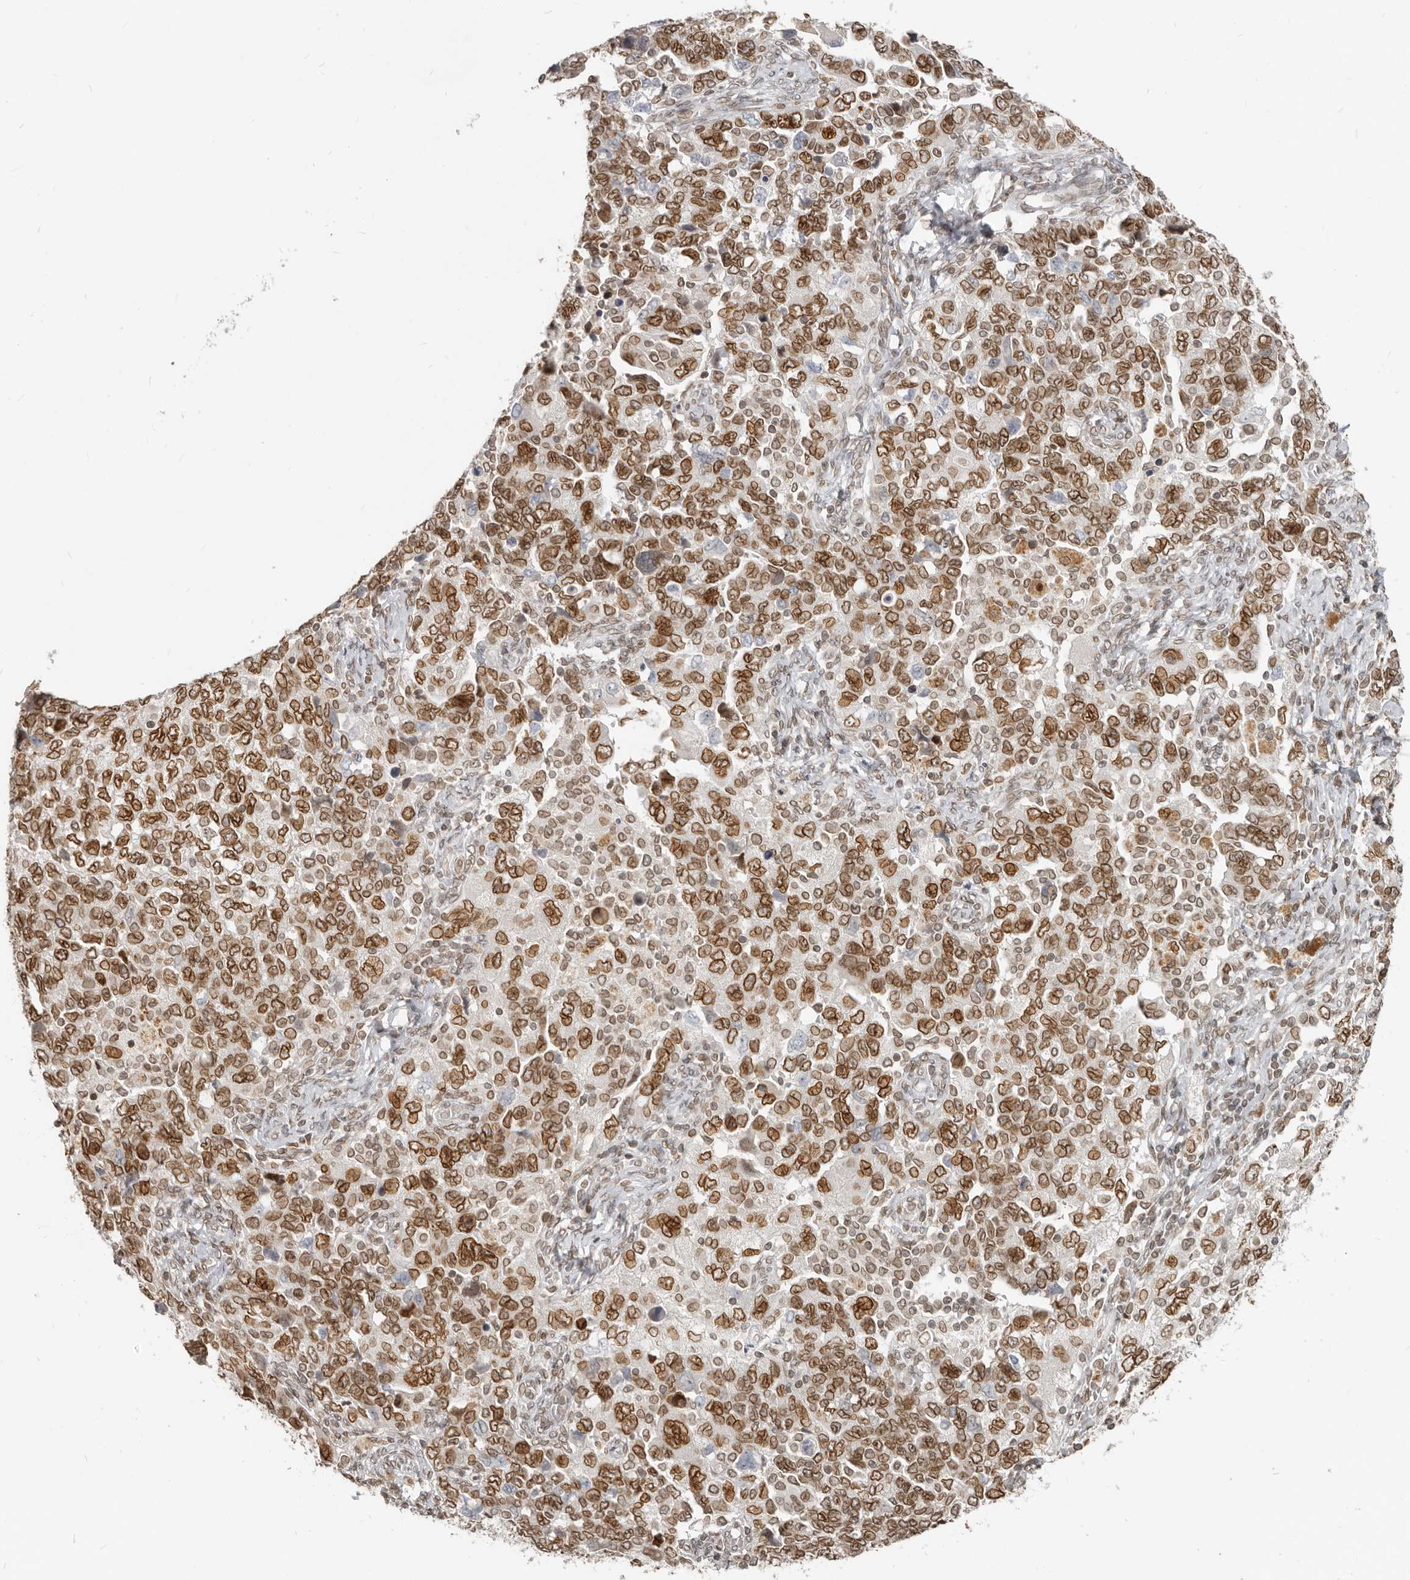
{"staining": {"intensity": "strong", "quantity": ">75%", "location": "cytoplasmic/membranous,nuclear"}, "tissue": "ovarian cancer", "cell_type": "Tumor cells", "image_type": "cancer", "snomed": [{"axis": "morphology", "description": "Carcinoma, NOS"}, {"axis": "morphology", "description": "Cystadenocarcinoma, serous, NOS"}, {"axis": "topography", "description": "Ovary"}], "caption": "Human ovarian cancer stained with a protein marker displays strong staining in tumor cells.", "gene": "NUP153", "patient": {"sex": "female", "age": 69}}